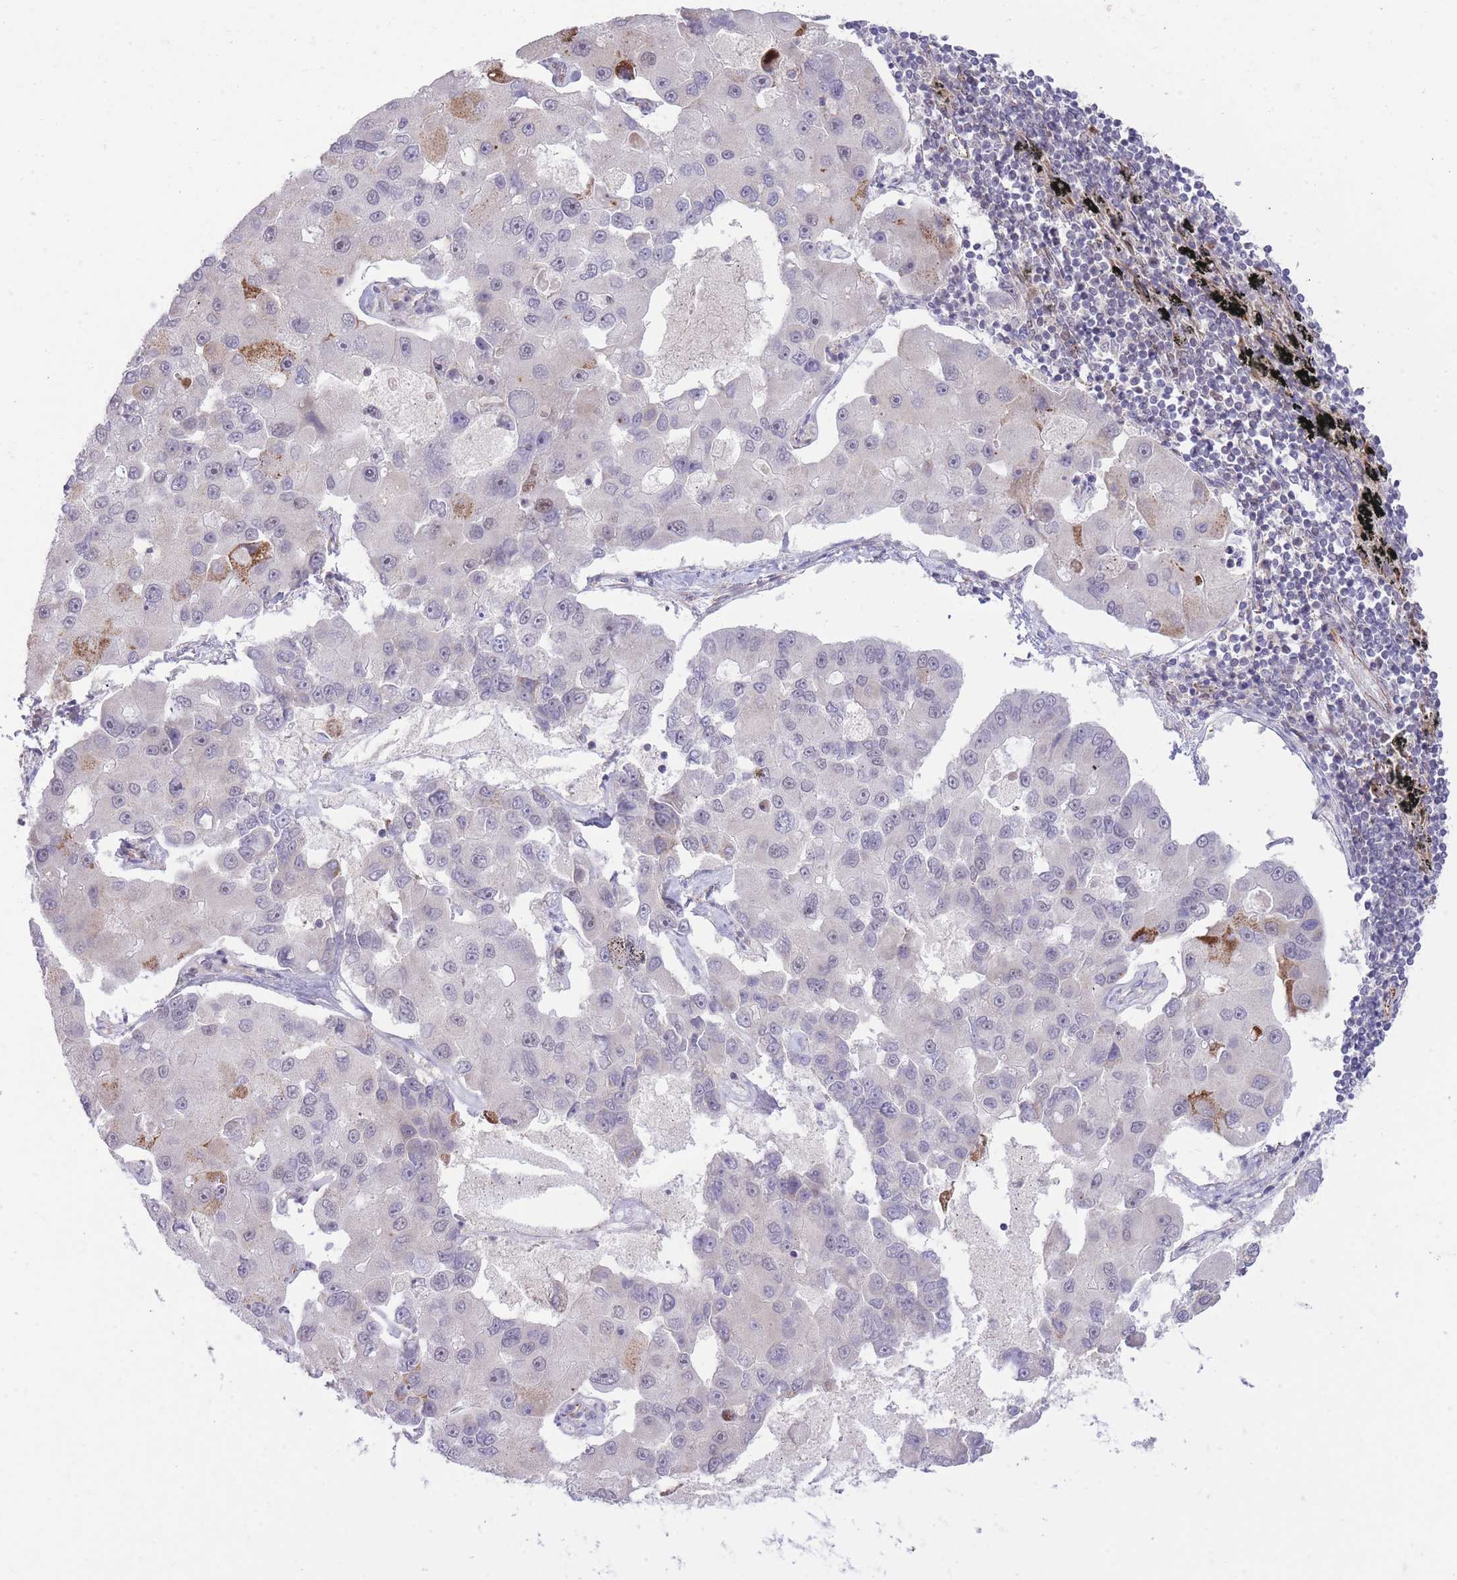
{"staining": {"intensity": "moderate", "quantity": "<25%", "location": "cytoplasmic/membranous"}, "tissue": "lung cancer", "cell_type": "Tumor cells", "image_type": "cancer", "snomed": [{"axis": "morphology", "description": "Adenocarcinoma, NOS"}, {"axis": "topography", "description": "Lung"}], "caption": "About <25% of tumor cells in human lung cancer (adenocarcinoma) exhibit moderate cytoplasmic/membranous protein expression as visualized by brown immunohistochemical staining.", "gene": "ELL", "patient": {"sex": "female", "age": 54}}